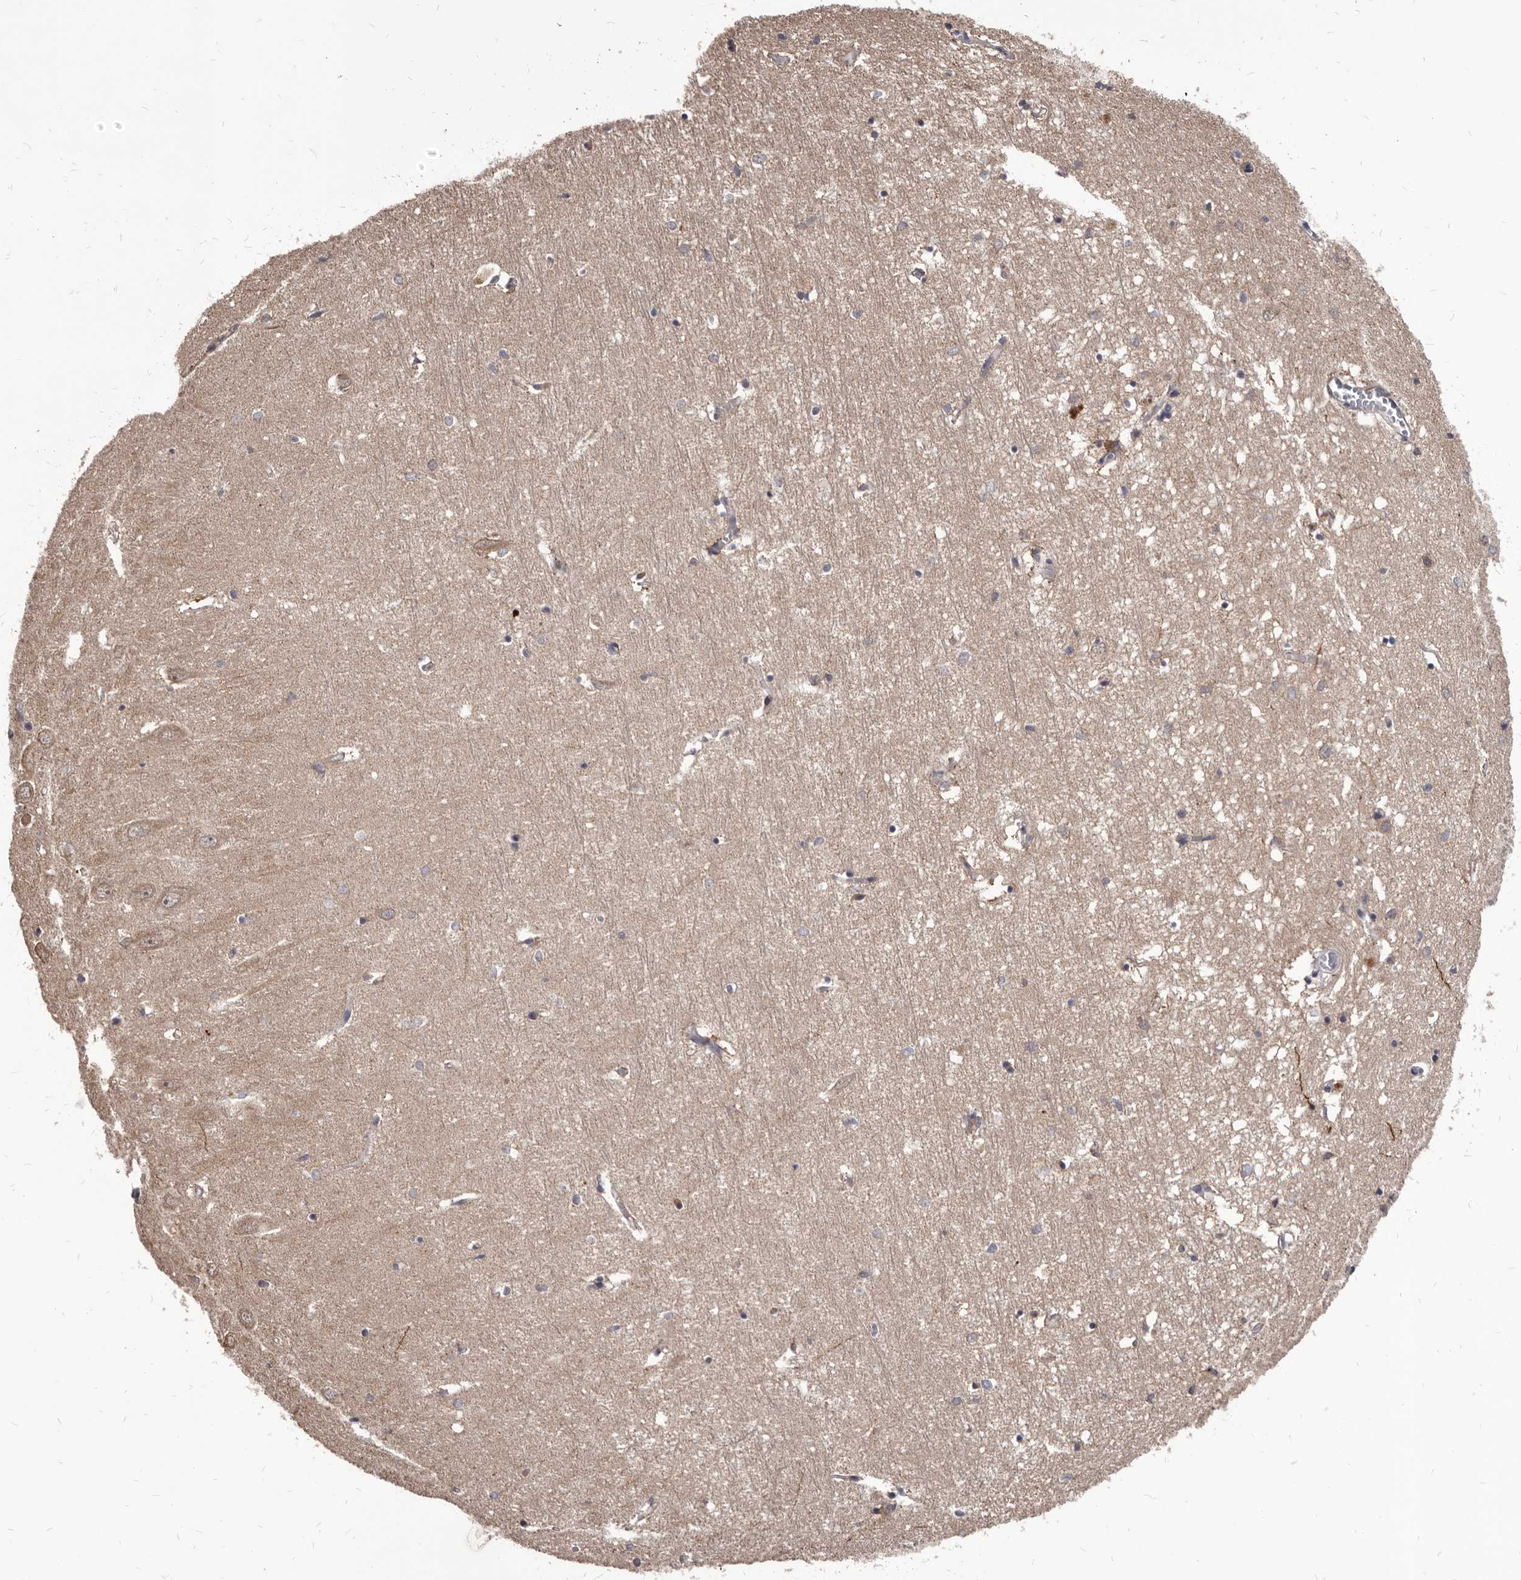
{"staining": {"intensity": "weak", "quantity": "<25%", "location": "cytoplasmic/membranous"}, "tissue": "hippocampus", "cell_type": "Glial cells", "image_type": "normal", "snomed": [{"axis": "morphology", "description": "Normal tissue, NOS"}, {"axis": "topography", "description": "Hippocampus"}], "caption": "Glial cells show no significant staining in normal hippocampus. The staining is performed using DAB brown chromogen with nuclei counter-stained in using hematoxylin.", "gene": "MAP3K14", "patient": {"sex": "female", "age": 64}}